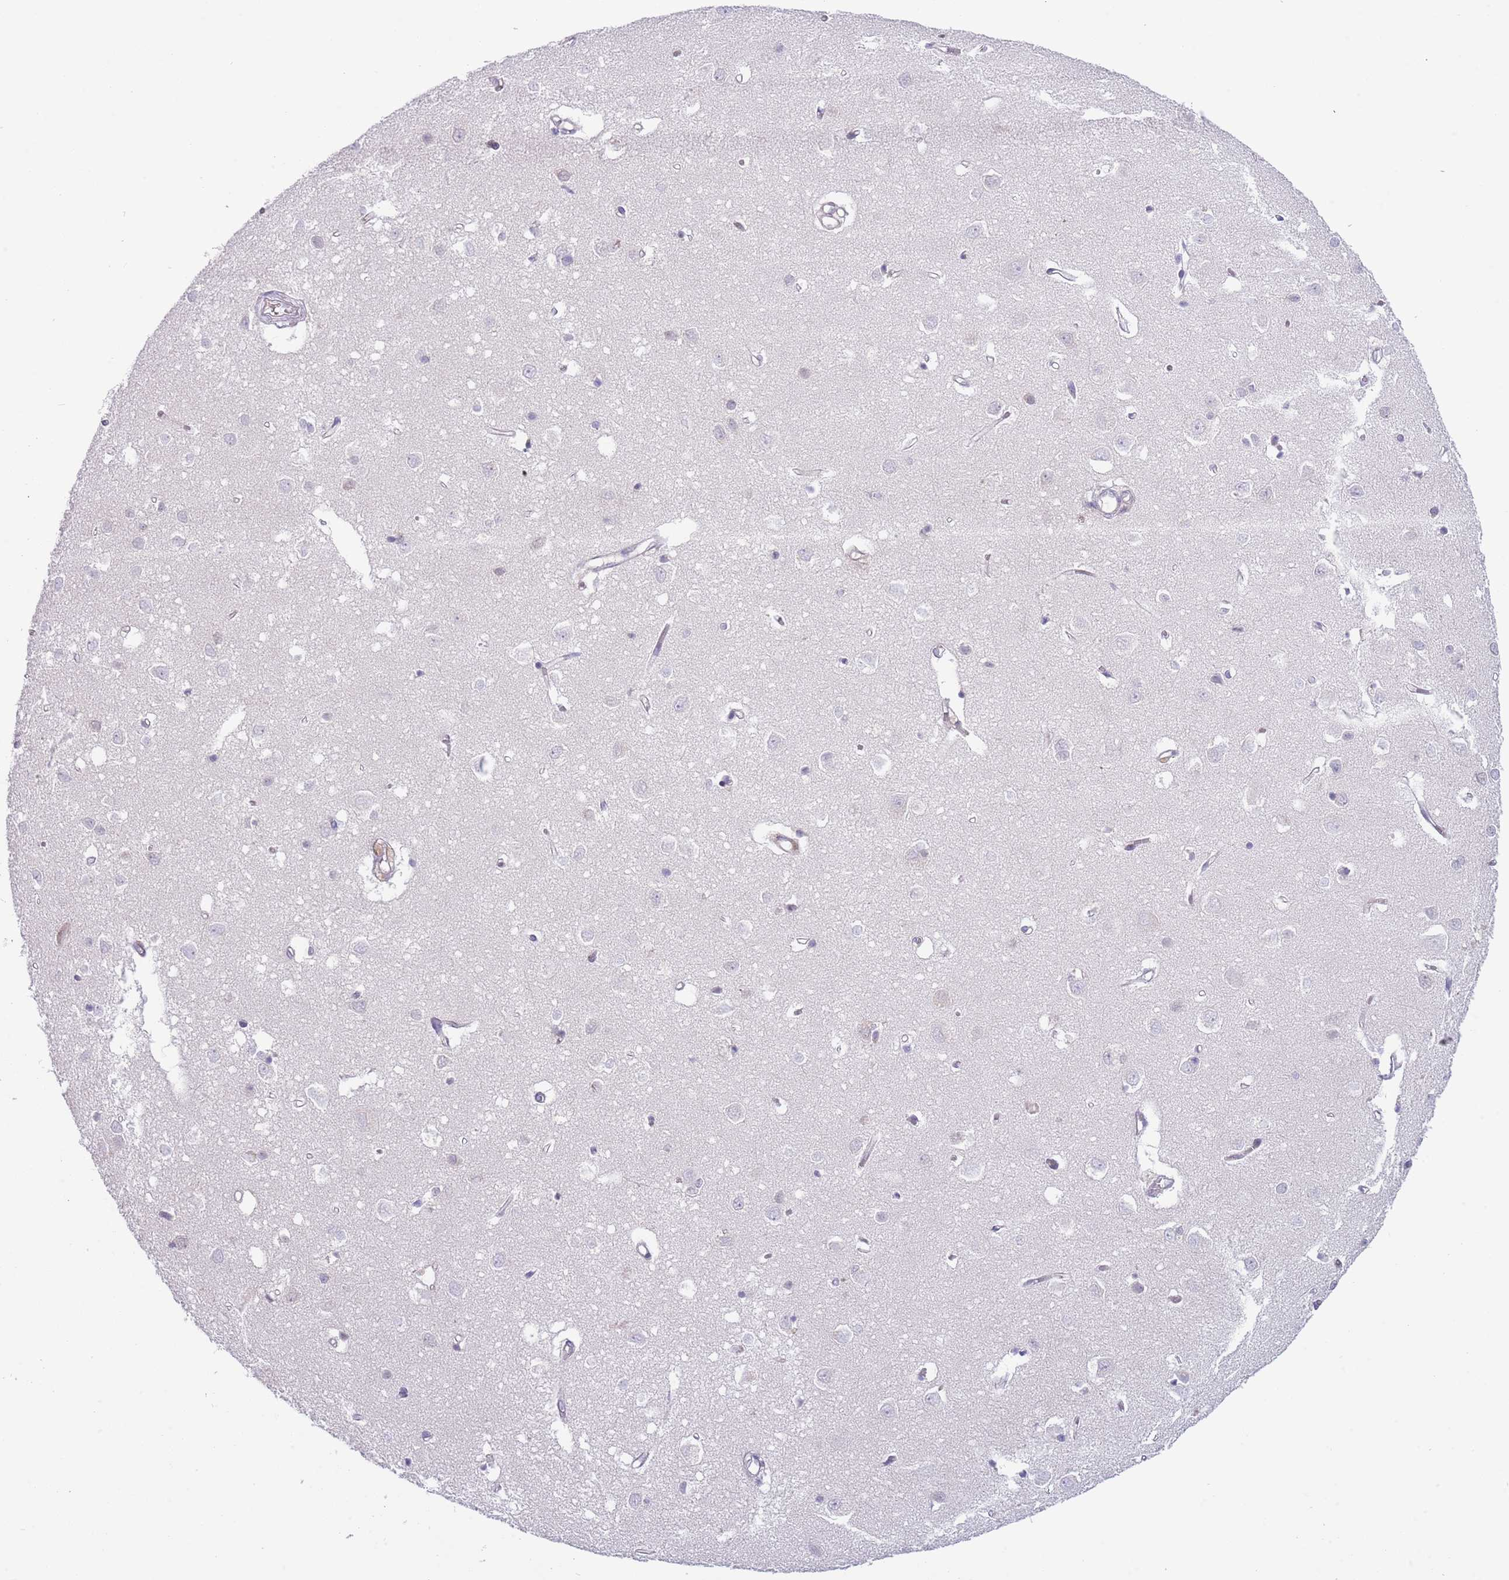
{"staining": {"intensity": "negative", "quantity": "none", "location": "none"}, "tissue": "cerebral cortex", "cell_type": "Endothelial cells", "image_type": "normal", "snomed": [{"axis": "morphology", "description": "Normal tissue, NOS"}, {"axis": "topography", "description": "Cerebral cortex"}], "caption": "Immunohistochemical staining of benign cerebral cortex demonstrates no significant staining in endothelial cells.", "gene": "TNRC6C", "patient": {"sex": "female", "age": 64}}